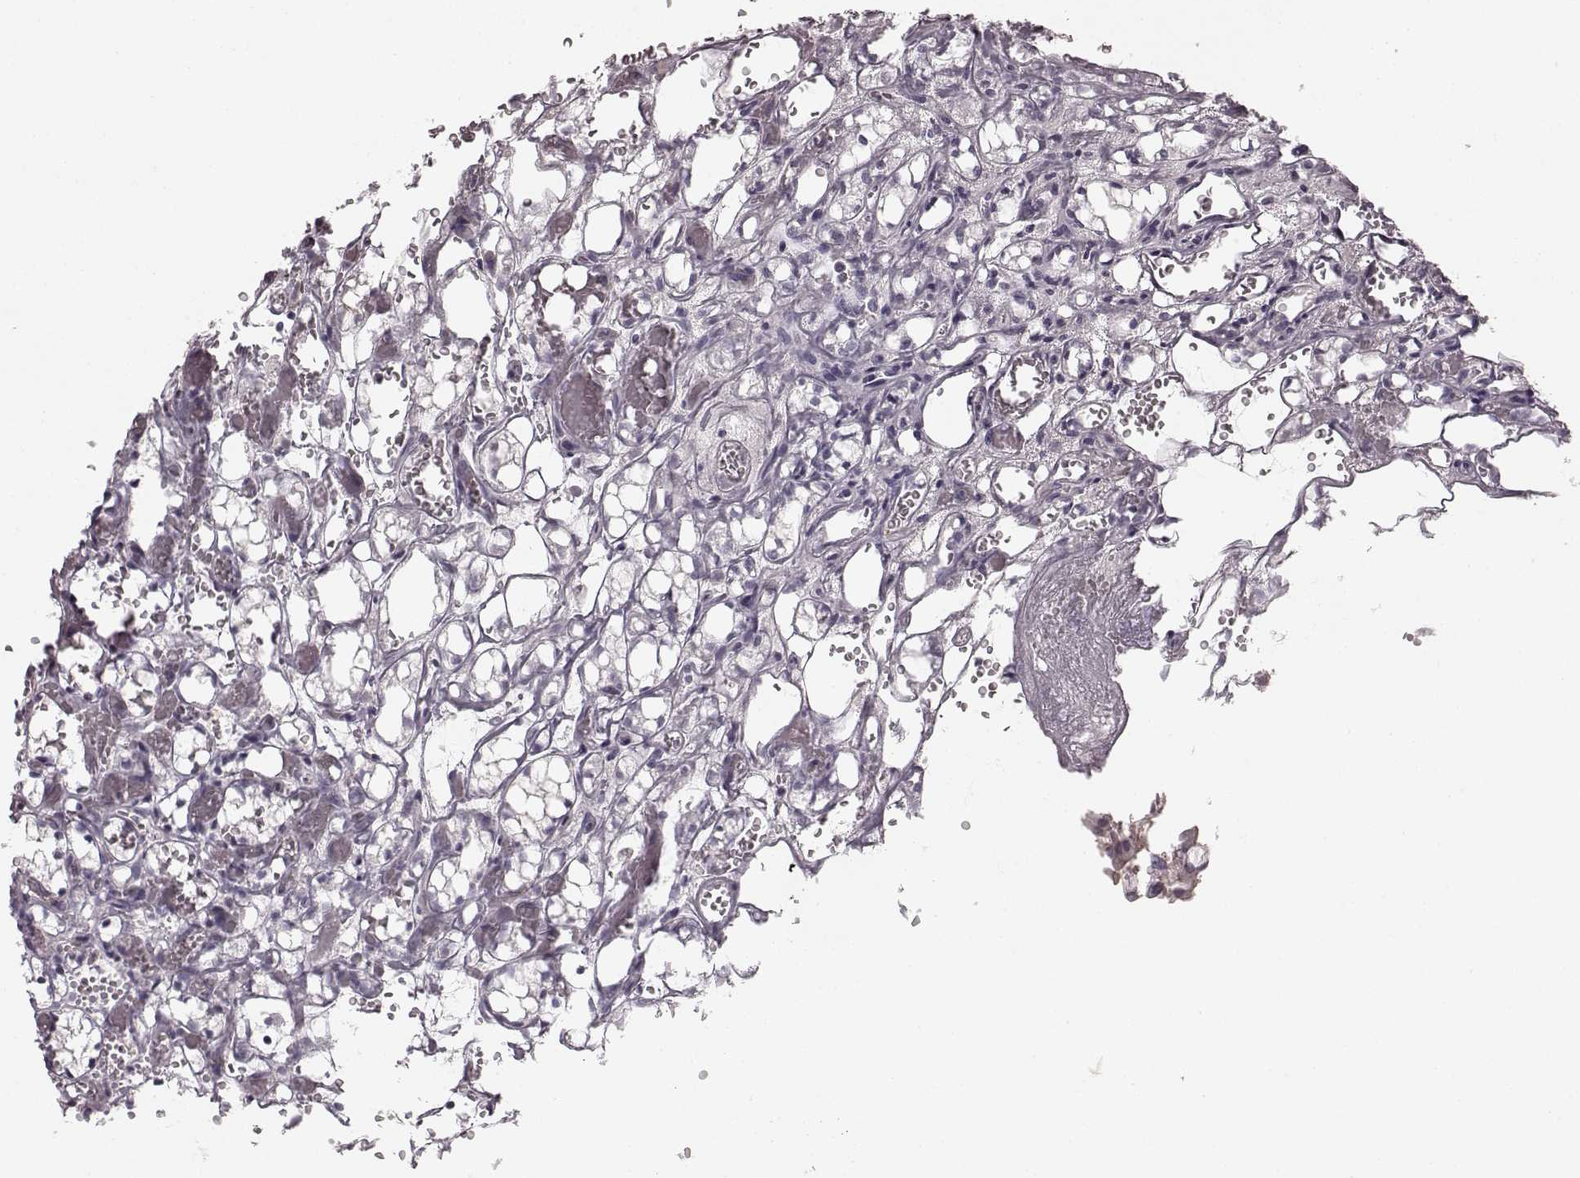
{"staining": {"intensity": "negative", "quantity": "none", "location": "none"}, "tissue": "renal cancer", "cell_type": "Tumor cells", "image_type": "cancer", "snomed": [{"axis": "morphology", "description": "Adenocarcinoma, NOS"}, {"axis": "topography", "description": "Kidney"}], "caption": "High power microscopy histopathology image of an IHC image of renal cancer, revealing no significant staining in tumor cells. Brightfield microscopy of immunohistochemistry stained with DAB (3,3'-diaminobenzidine) (brown) and hematoxylin (blue), captured at high magnification.", "gene": "RIT2", "patient": {"sex": "female", "age": 69}}